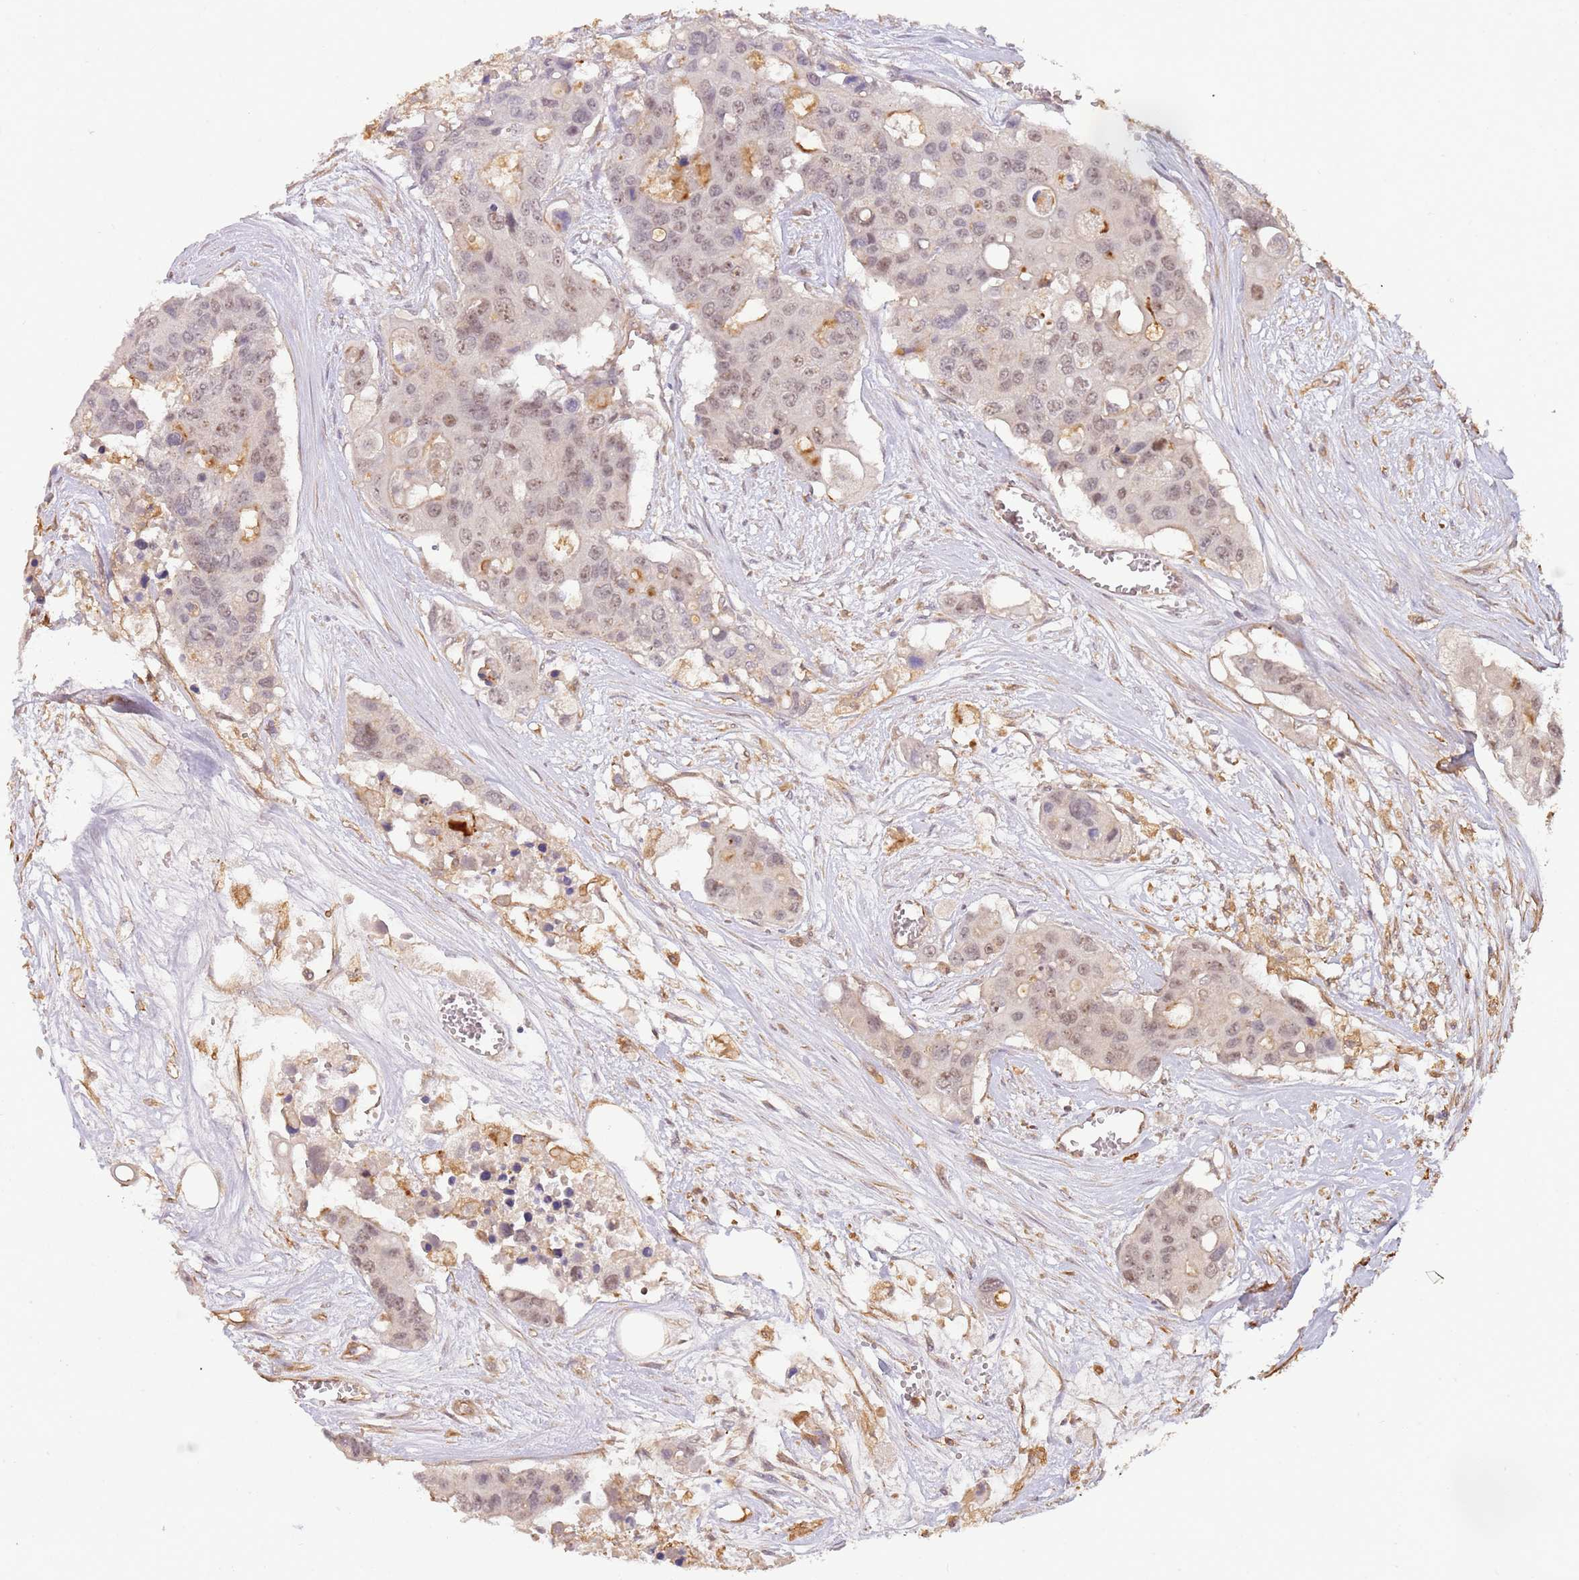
{"staining": {"intensity": "weak", "quantity": "25%-75%", "location": "nuclear"}, "tissue": "colorectal cancer", "cell_type": "Tumor cells", "image_type": "cancer", "snomed": [{"axis": "morphology", "description": "Adenocarcinoma, NOS"}, {"axis": "topography", "description": "Colon"}], "caption": "An image of colorectal cancer (adenocarcinoma) stained for a protein displays weak nuclear brown staining in tumor cells. (Stains: DAB in brown, nuclei in blue, Microscopy: brightfield microscopy at high magnification).", "gene": "SURF2", "patient": {"sex": "male", "age": 77}}